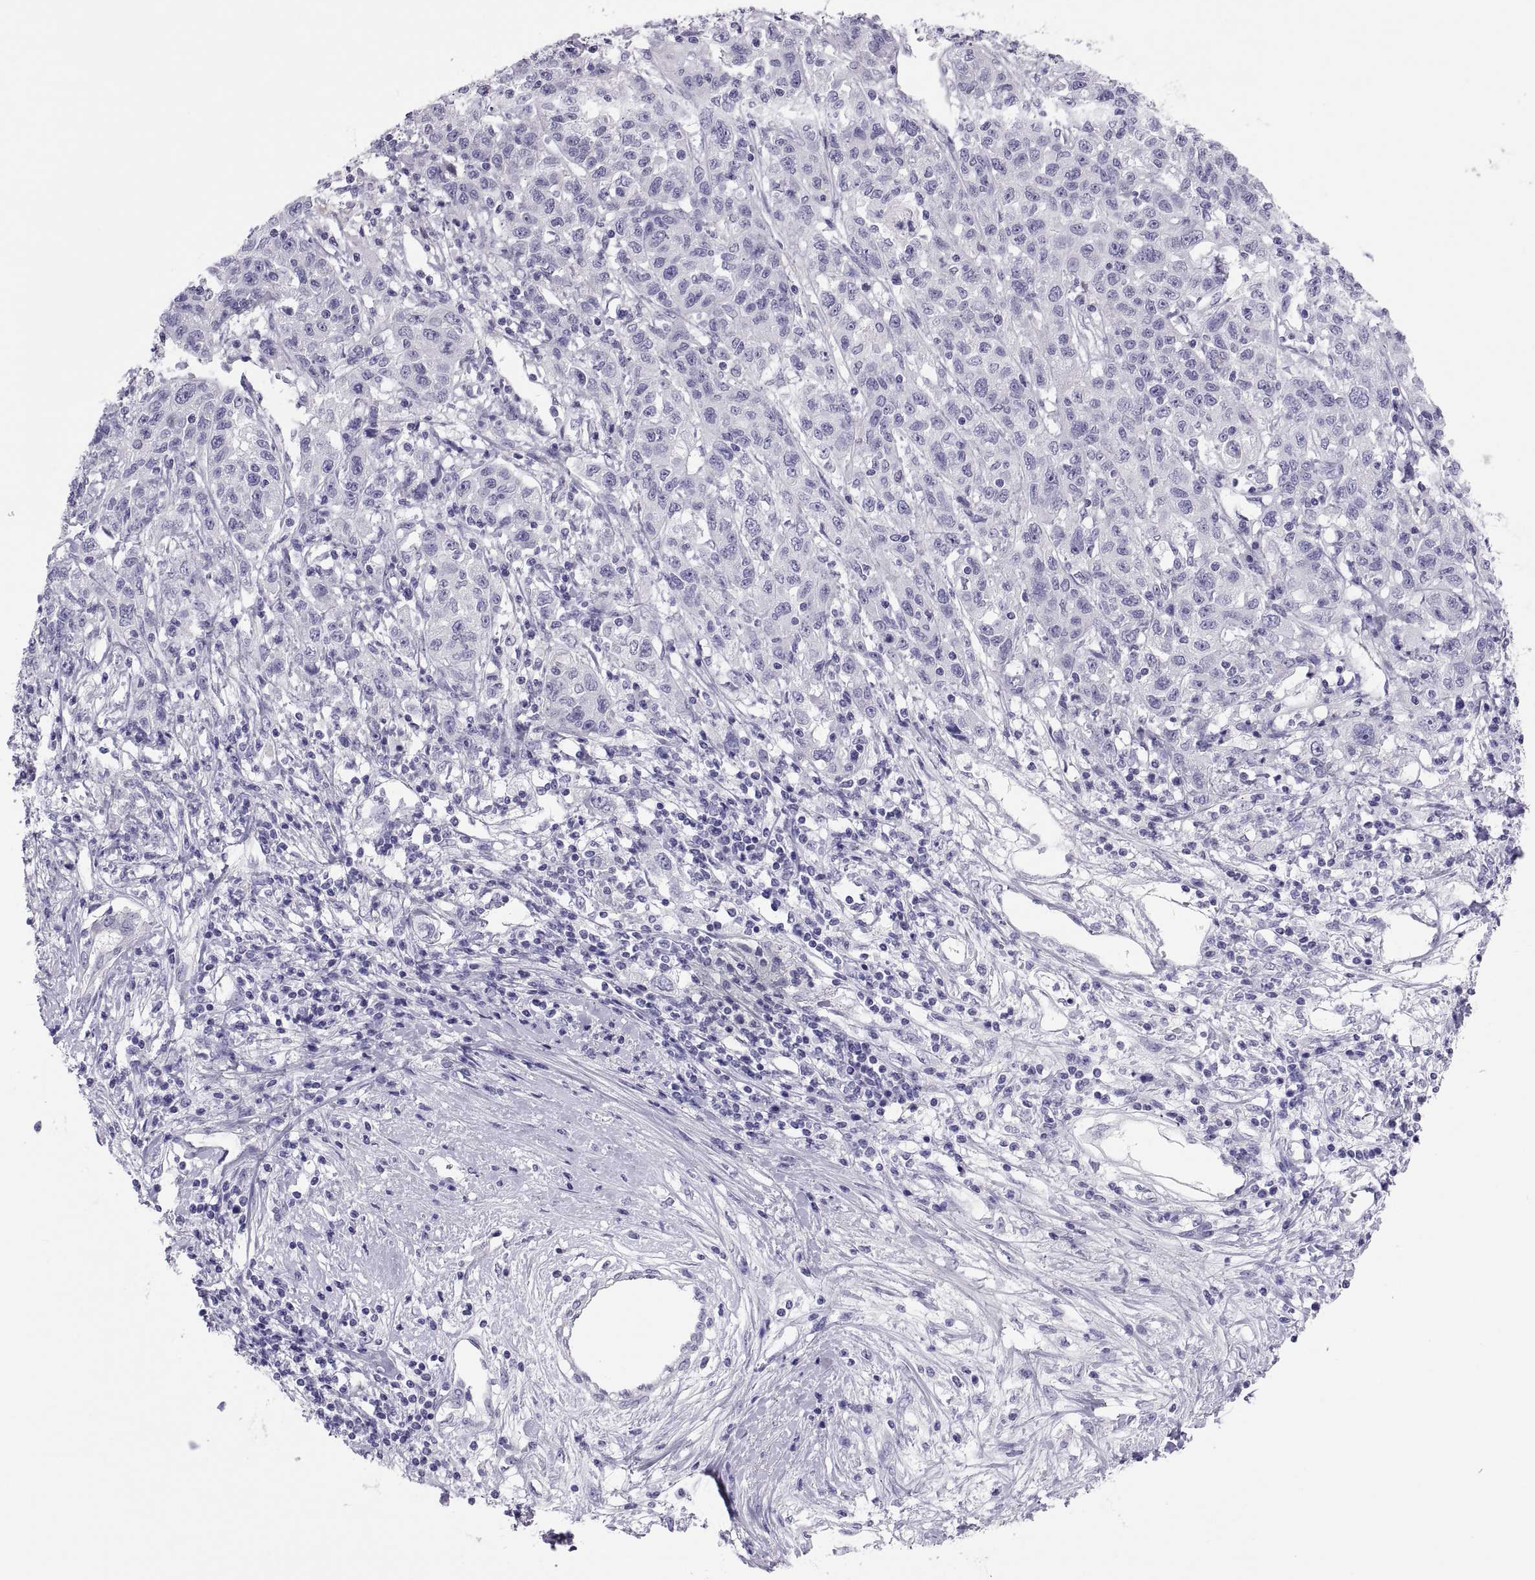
{"staining": {"intensity": "negative", "quantity": "none", "location": "none"}, "tissue": "liver cancer", "cell_type": "Tumor cells", "image_type": "cancer", "snomed": [{"axis": "morphology", "description": "Adenocarcinoma, NOS"}, {"axis": "morphology", "description": "Cholangiocarcinoma"}, {"axis": "topography", "description": "Liver"}], "caption": "IHC image of liver adenocarcinoma stained for a protein (brown), which reveals no expression in tumor cells.", "gene": "RNASE12", "patient": {"sex": "male", "age": 64}}